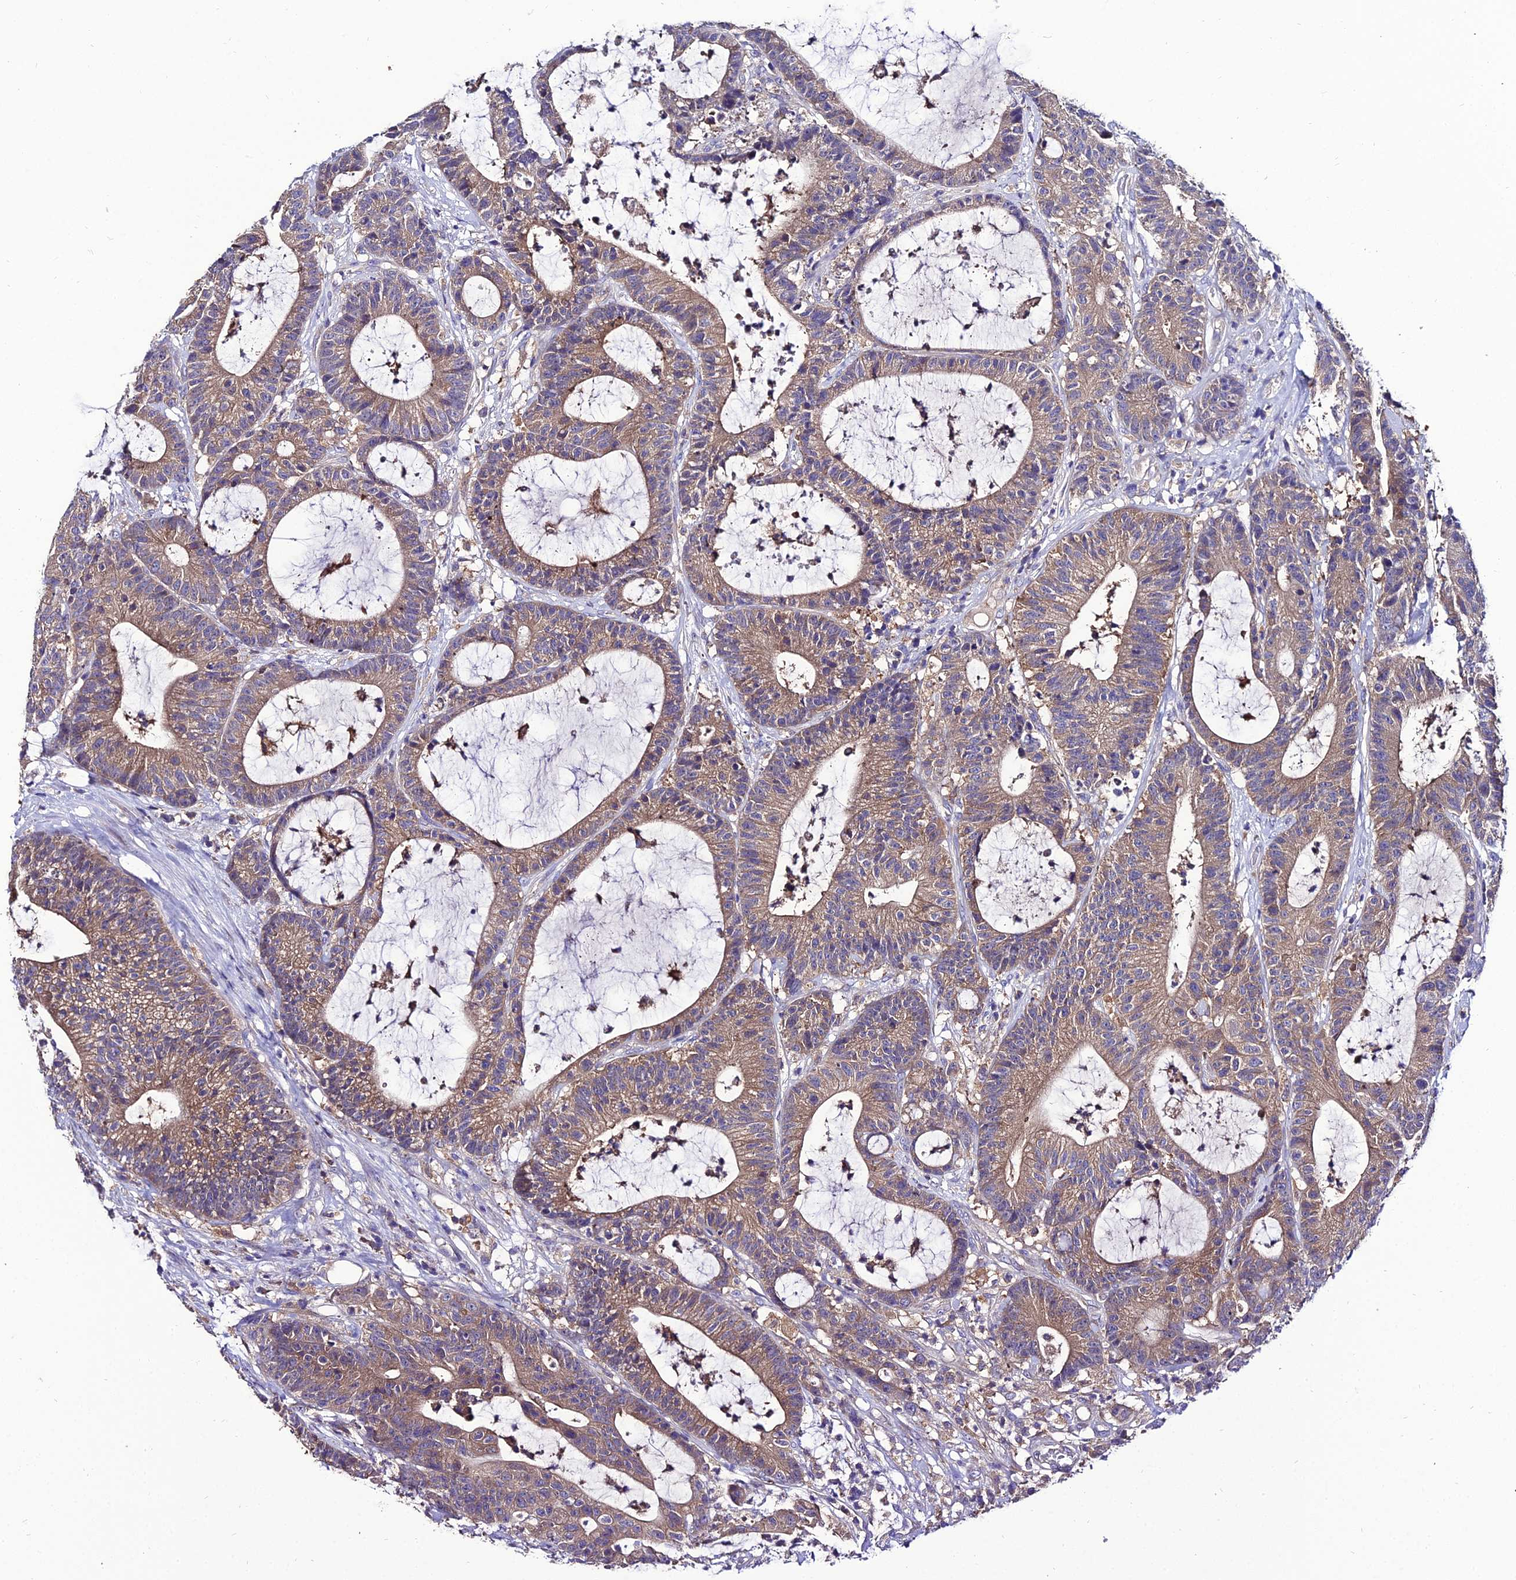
{"staining": {"intensity": "moderate", "quantity": "25%-75%", "location": "cytoplasmic/membranous"}, "tissue": "colorectal cancer", "cell_type": "Tumor cells", "image_type": "cancer", "snomed": [{"axis": "morphology", "description": "Adenocarcinoma, NOS"}, {"axis": "topography", "description": "Colon"}], "caption": "The image displays immunohistochemical staining of colorectal cancer. There is moderate cytoplasmic/membranous staining is present in approximately 25%-75% of tumor cells. Nuclei are stained in blue.", "gene": "C2orf69", "patient": {"sex": "female", "age": 84}}